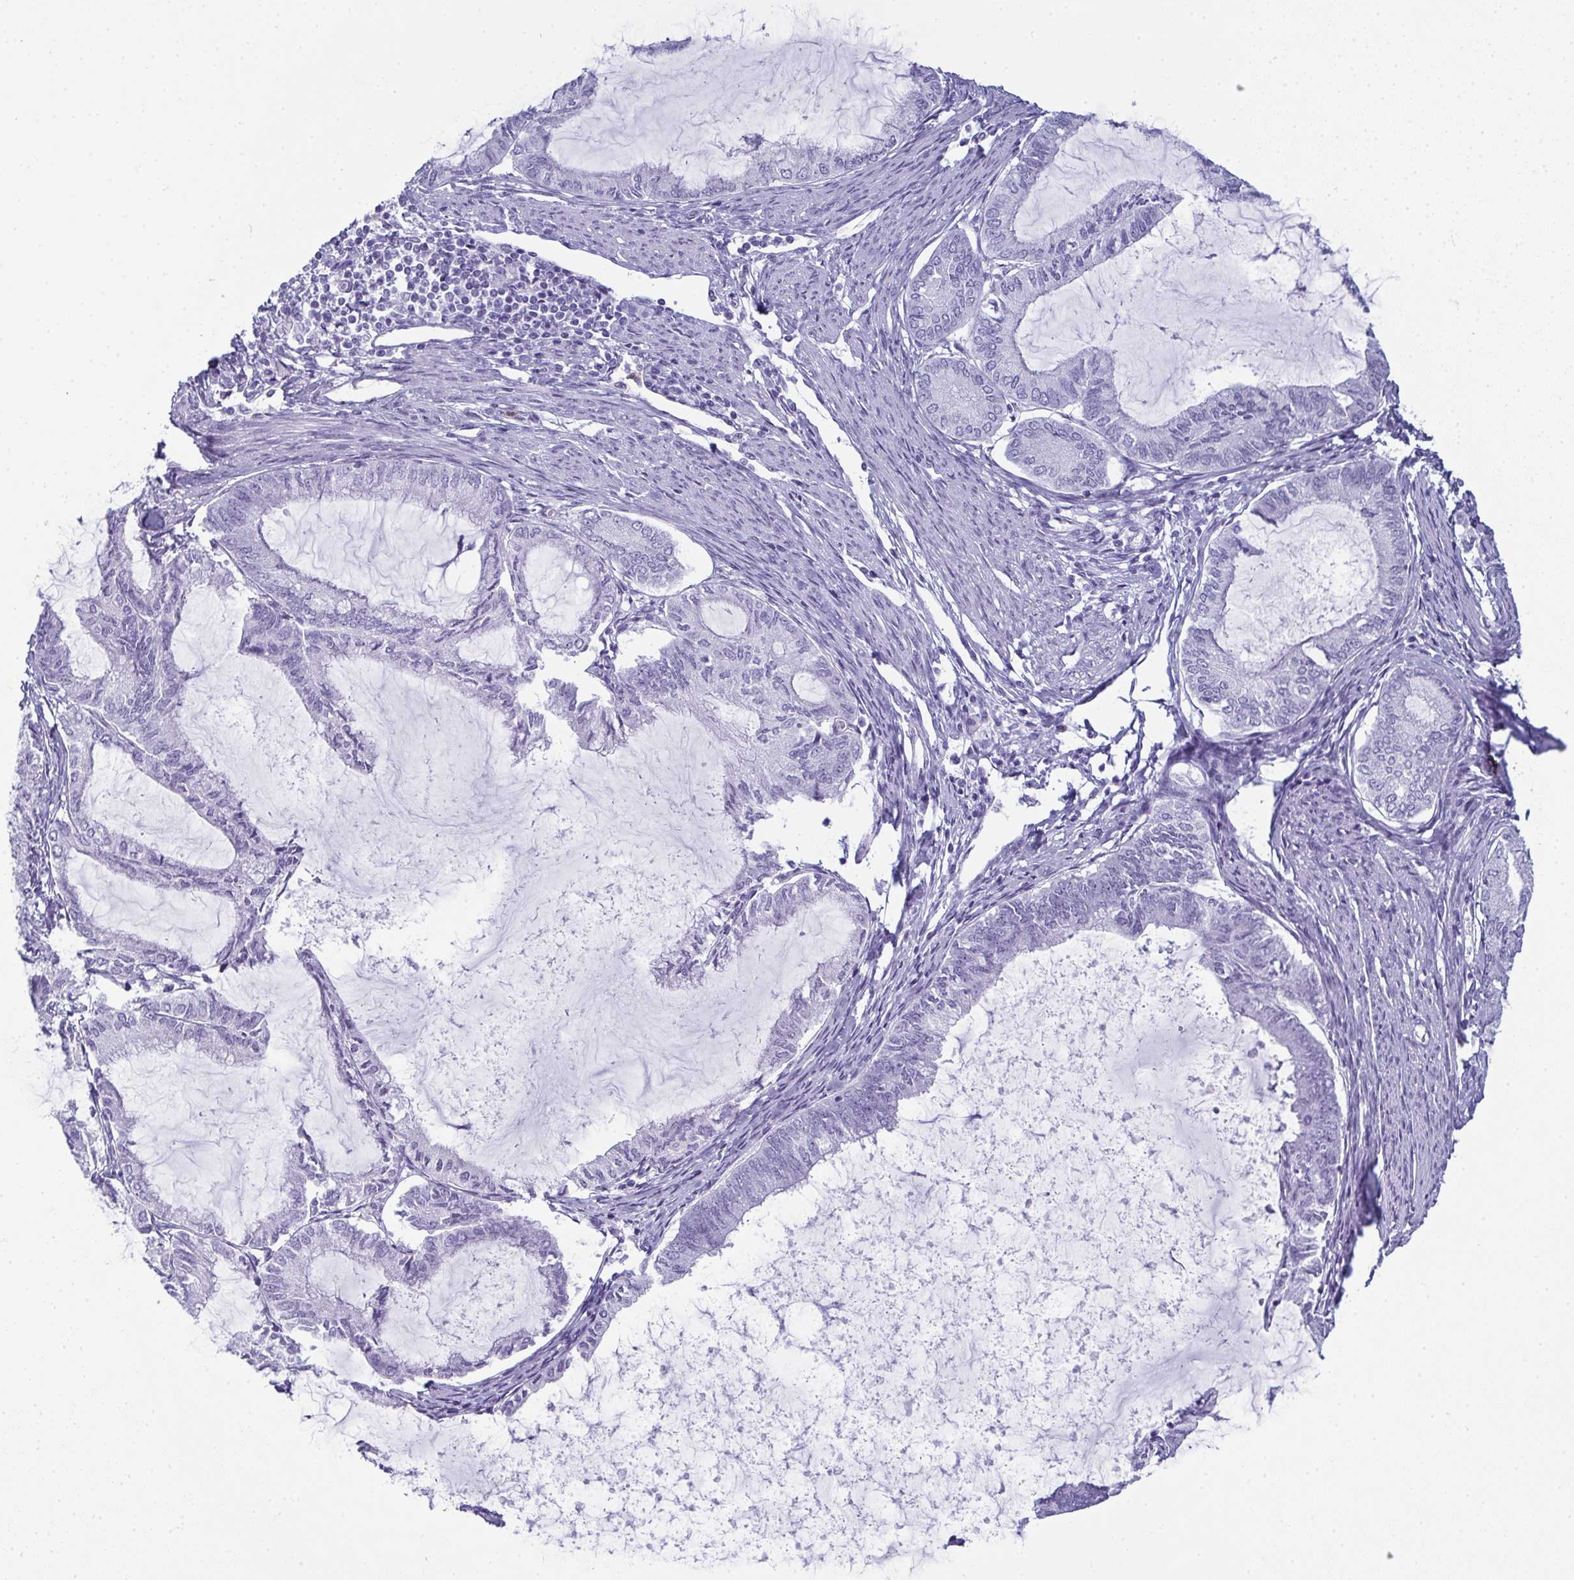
{"staining": {"intensity": "negative", "quantity": "none", "location": "none"}, "tissue": "endometrial cancer", "cell_type": "Tumor cells", "image_type": "cancer", "snomed": [{"axis": "morphology", "description": "Adenocarcinoma, NOS"}, {"axis": "topography", "description": "Endometrium"}], "caption": "This histopathology image is of adenocarcinoma (endometrial) stained with IHC to label a protein in brown with the nuclei are counter-stained blue. There is no expression in tumor cells.", "gene": "CDA", "patient": {"sex": "female", "age": 86}}